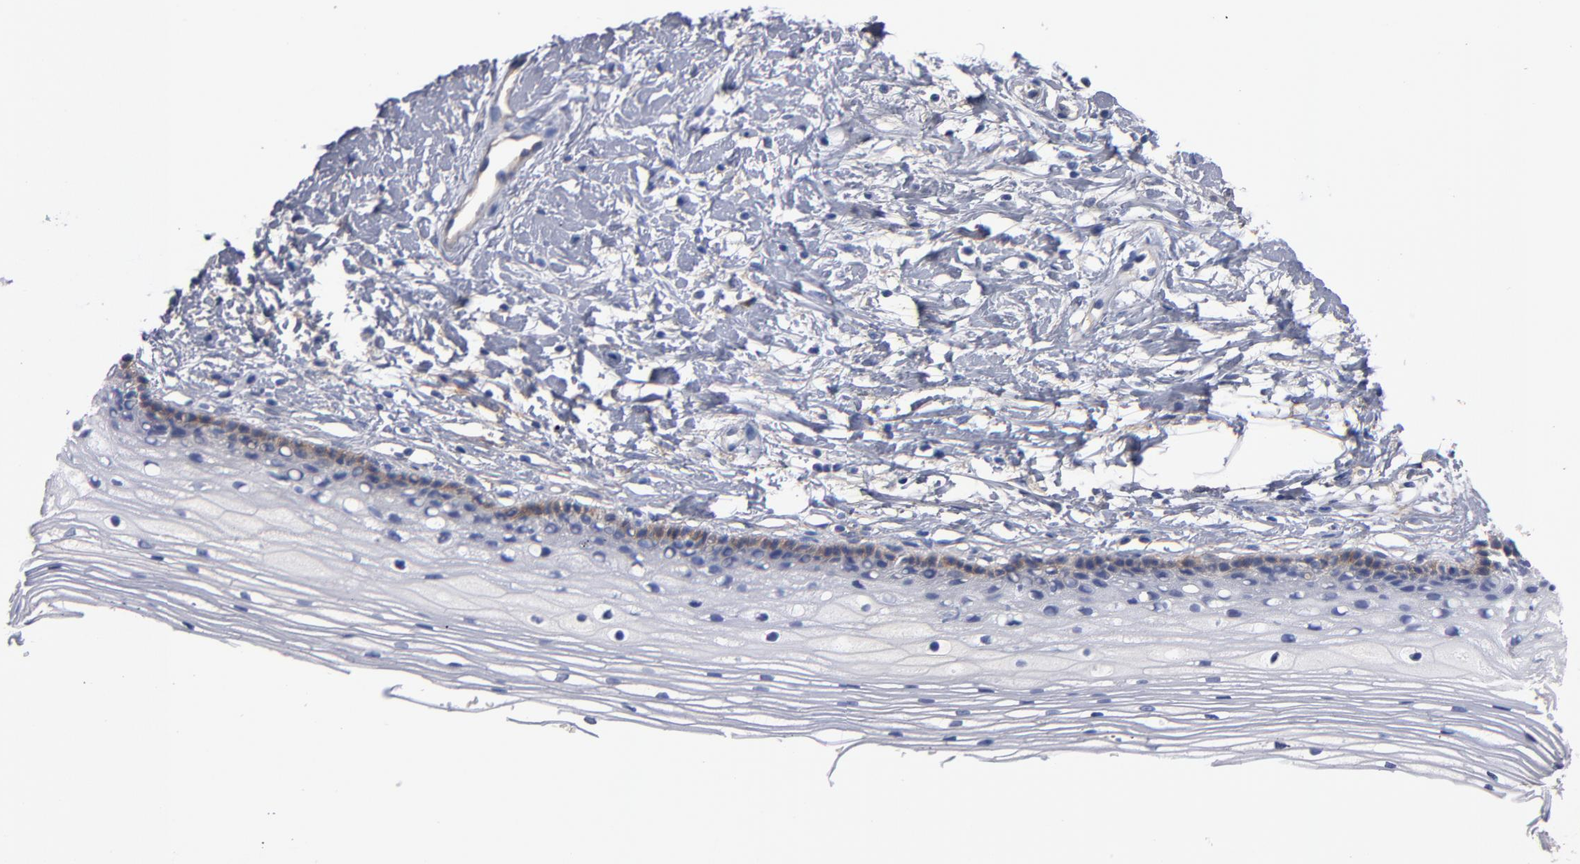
{"staining": {"intensity": "negative", "quantity": "none", "location": "none"}, "tissue": "cervix", "cell_type": "Glandular cells", "image_type": "normal", "snomed": [{"axis": "morphology", "description": "Normal tissue, NOS"}, {"axis": "topography", "description": "Cervix"}], "caption": "Immunohistochemical staining of benign cervix exhibits no significant expression in glandular cells. Nuclei are stained in blue.", "gene": "PLSCR4", "patient": {"sex": "female", "age": 77}}